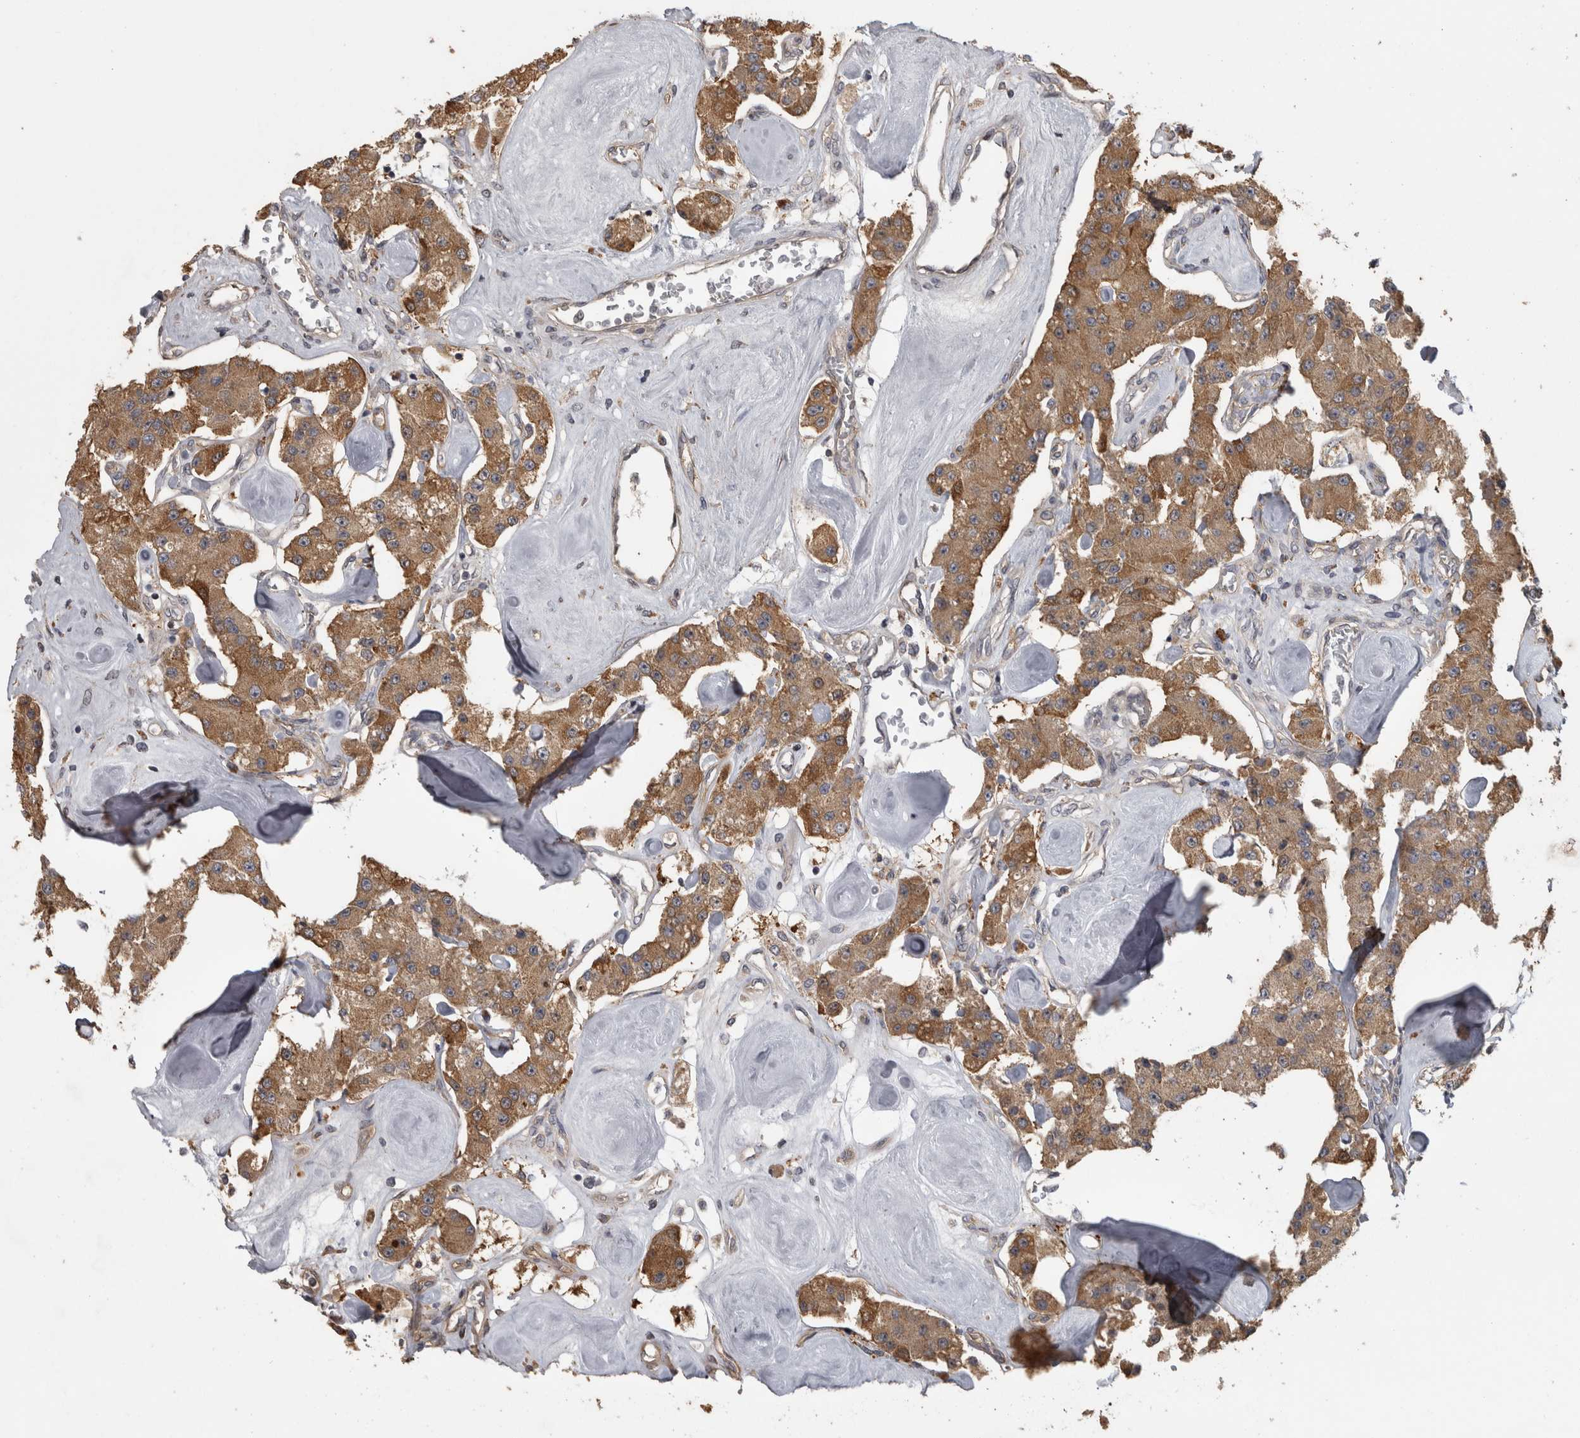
{"staining": {"intensity": "moderate", "quantity": ">75%", "location": "cytoplasmic/membranous"}, "tissue": "carcinoid", "cell_type": "Tumor cells", "image_type": "cancer", "snomed": [{"axis": "morphology", "description": "Carcinoid, malignant, NOS"}, {"axis": "topography", "description": "Pancreas"}], "caption": "There is medium levels of moderate cytoplasmic/membranous positivity in tumor cells of carcinoid, as demonstrated by immunohistochemical staining (brown color).", "gene": "RAB29", "patient": {"sex": "male", "age": 41}}